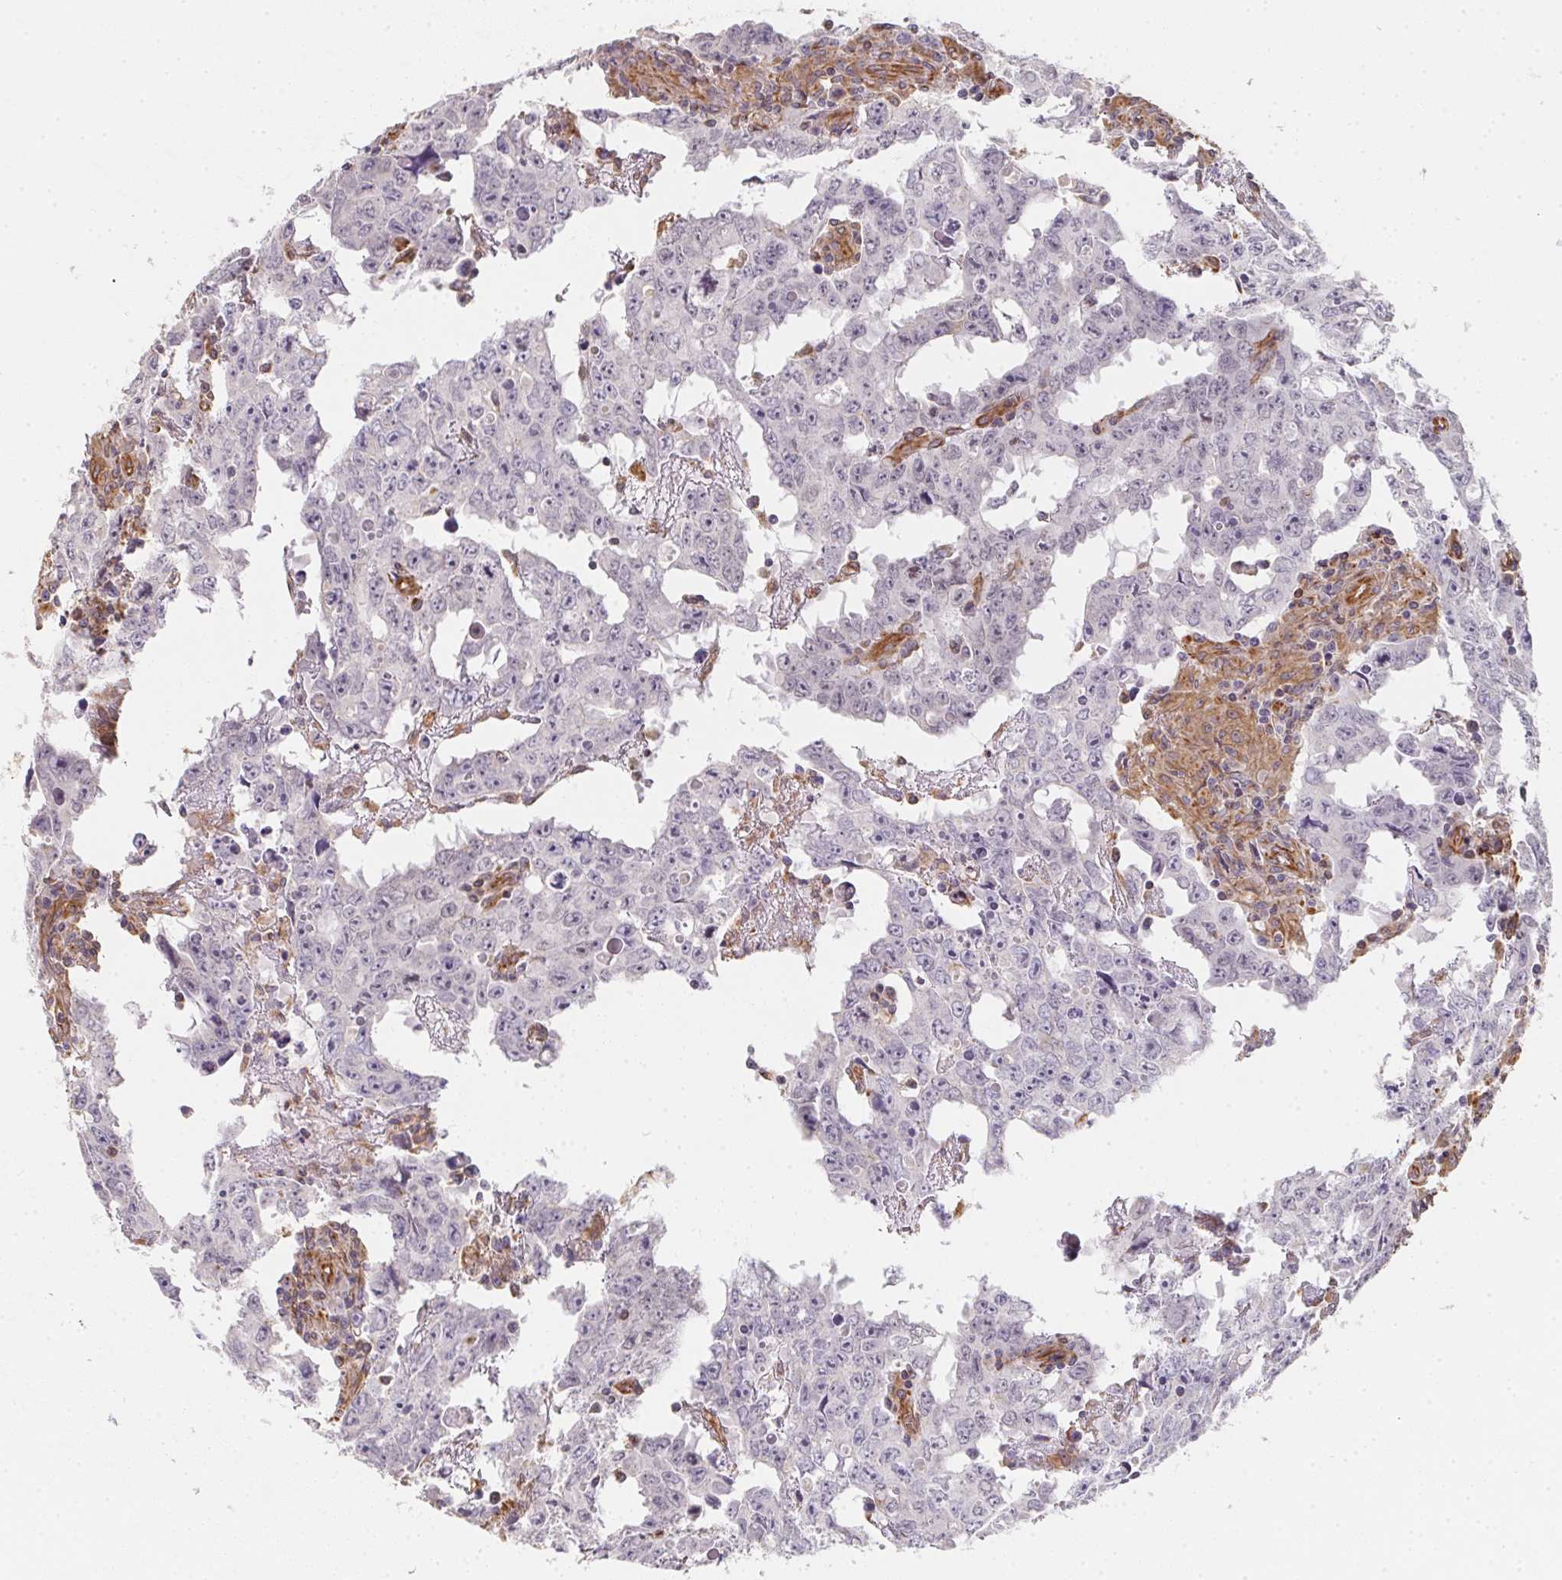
{"staining": {"intensity": "negative", "quantity": "none", "location": "none"}, "tissue": "testis cancer", "cell_type": "Tumor cells", "image_type": "cancer", "snomed": [{"axis": "morphology", "description": "Carcinoma, Embryonal, NOS"}, {"axis": "topography", "description": "Testis"}], "caption": "Immunohistochemistry micrograph of testis cancer stained for a protein (brown), which displays no positivity in tumor cells. Nuclei are stained in blue.", "gene": "TBKBP1", "patient": {"sex": "male", "age": 22}}